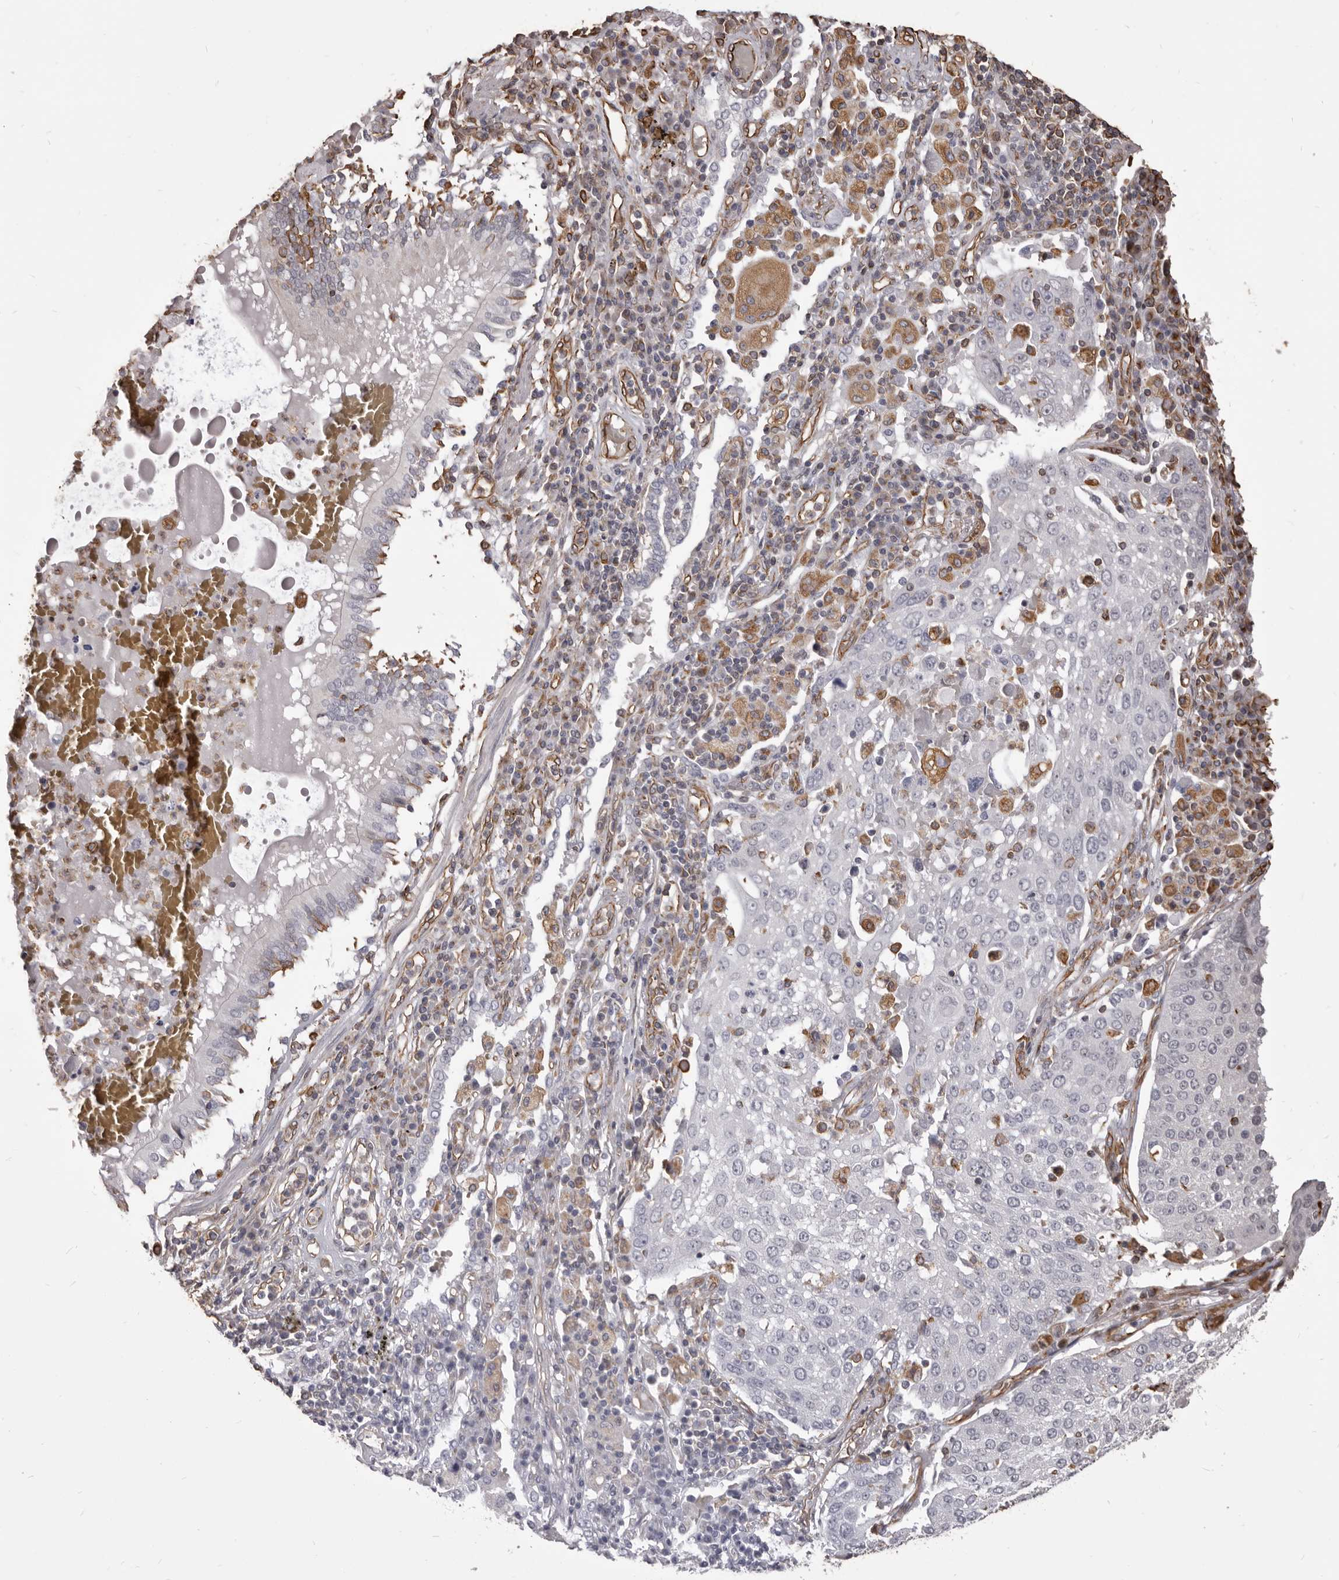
{"staining": {"intensity": "negative", "quantity": "none", "location": "none"}, "tissue": "lung cancer", "cell_type": "Tumor cells", "image_type": "cancer", "snomed": [{"axis": "morphology", "description": "Squamous cell carcinoma, NOS"}, {"axis": "topography", "description": "Lung"}], "caption": "Lung cancer (squamous cell carcinoma) stained for a protein using immunohistochemistry displays no expression tumor cells.", "gene": "MTURN", "patient": {"sex": "male", "age": 65}}